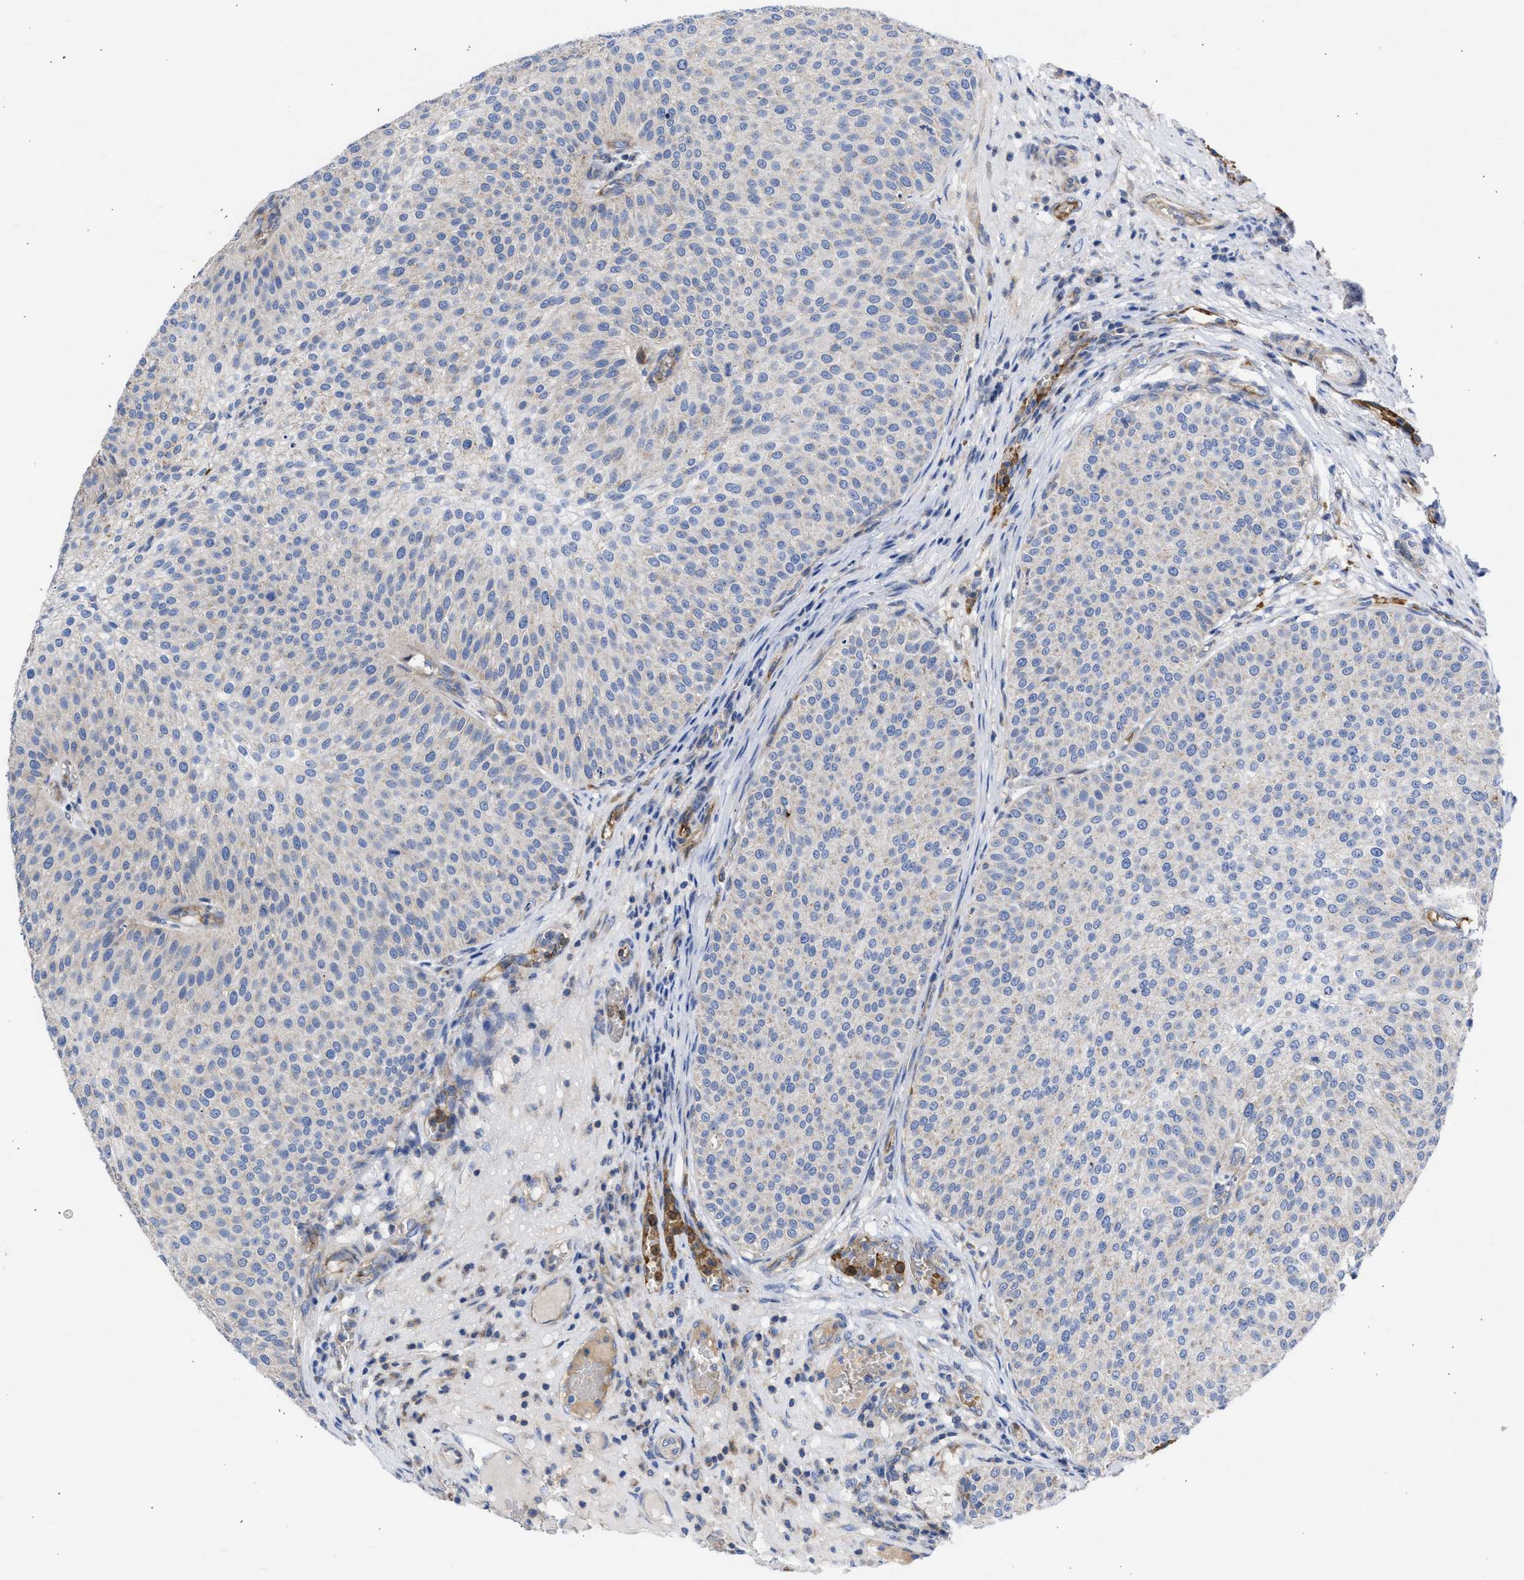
{"staining": {"intensity": "negative", "quantity": "none", "location": "none"}, "tissue": "urothelial cancer", "cell_type": "Tumor cells", "image_type": "cancer", "snomed": [{"axis": "morphology", "description": "Urothelial carcinoma, Low grade"}, {"axis": "topography", "description": "Smooth muscle"}, {"axis": "topography", "description": "Urinary bladder"}], "caption": "Tumor cells are negative for brown protein staining in urothelial carcinoma (low-grade). (DAB immunohistochemistry with hematoxylin counter stain).", "gene": "BTG3", "patient": {"sex": "male", "age": 60}}